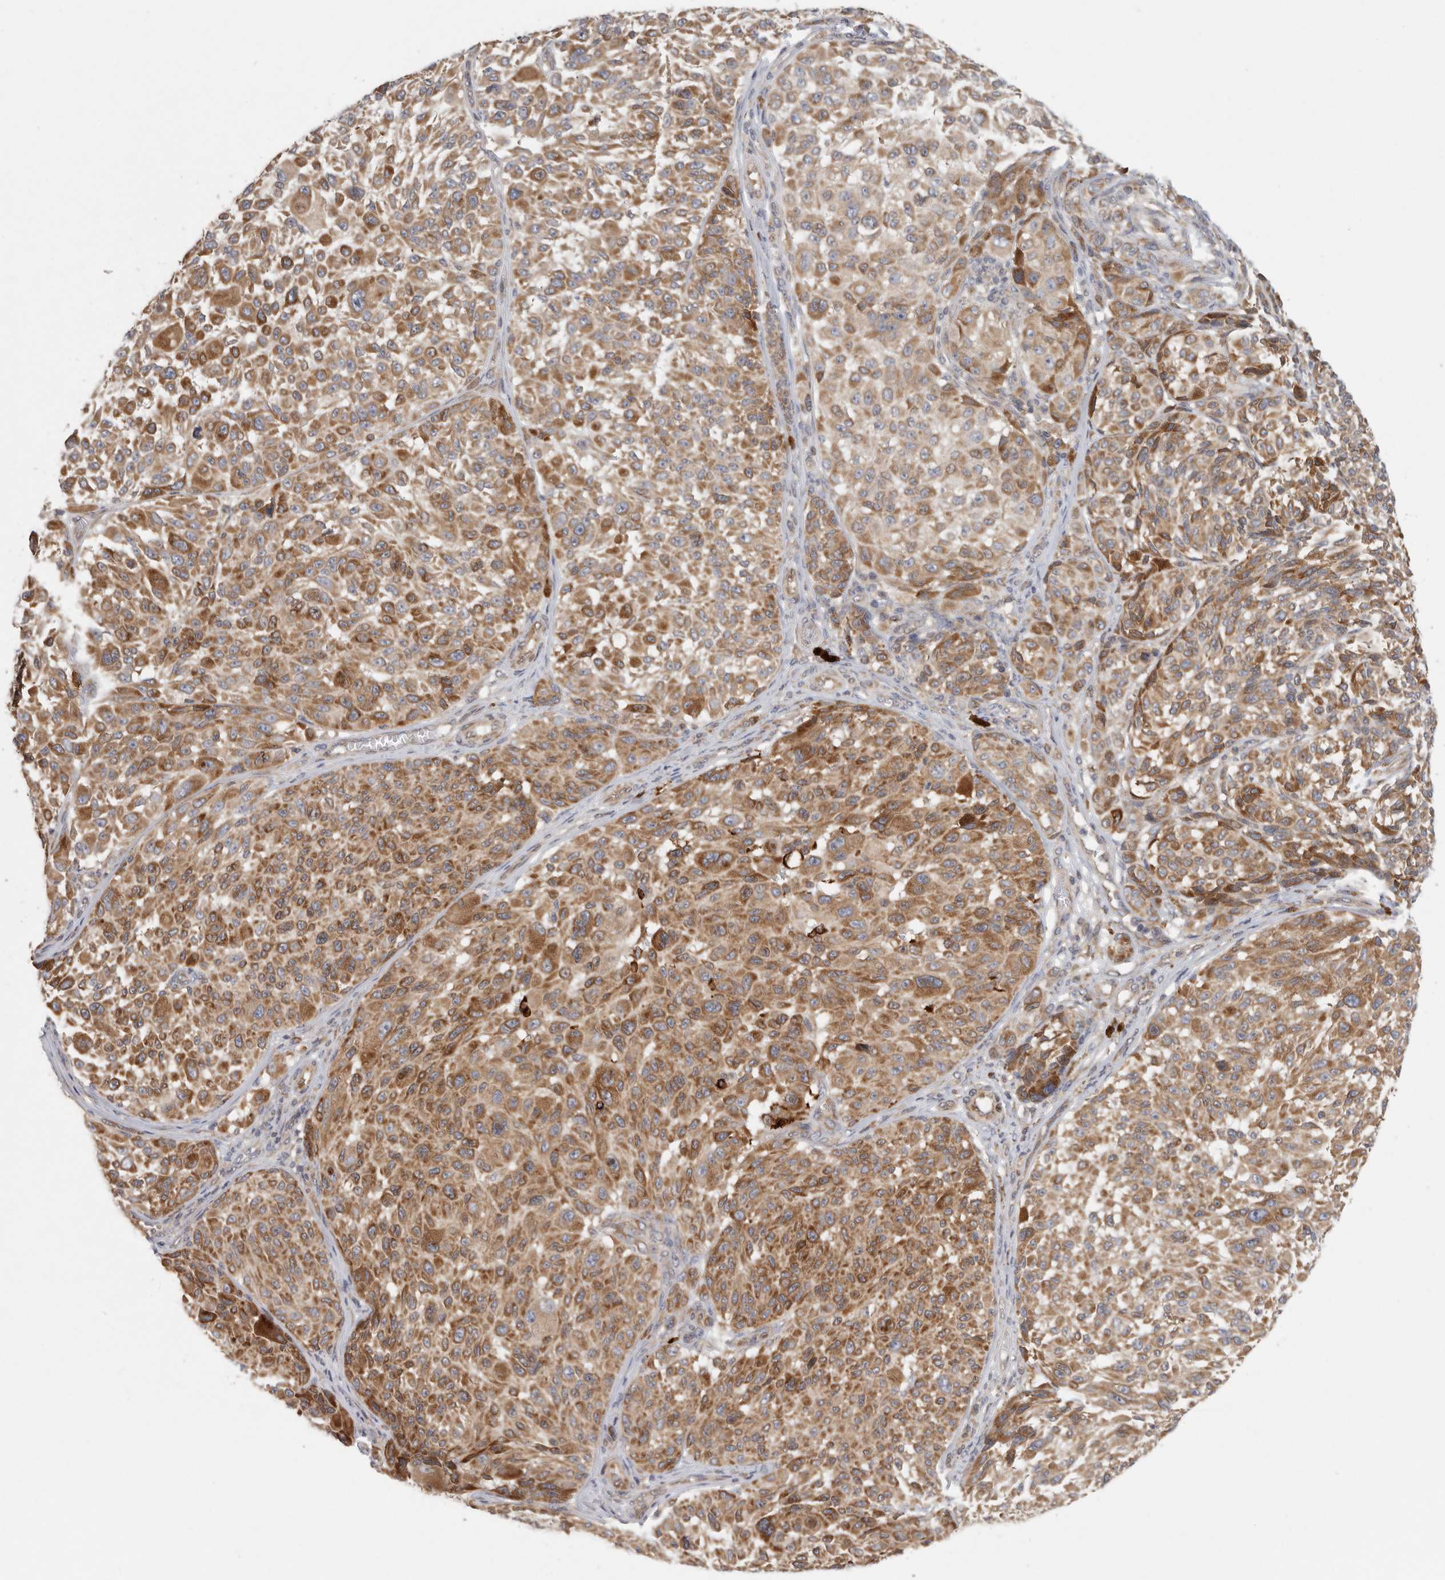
{"staining": {"intensity": "moderate", "quantity": ">75%", "location": "cytoplasmic/membranous"}, "tissue": "melanoma", "cell_type": "Tumor cells", "image_type": "cancer", "snomed": [{"axis": "morphology", "description": "Malignant melanoma, NOS"}, {"axis": "topography", "description": "Skin"}], "caption": "High-magnification brightfield microscopy of melanoma stained with DAB (3,3'-diaminobenzidine) (brown) and counterstained with hematoxylin (blue). tumor cells exhibit moderate cytoplasmic/membranous positivity is identified in about>75% of cells.", "gene": "BCAP29", "patient": {"sex": "male", "age": 83}}